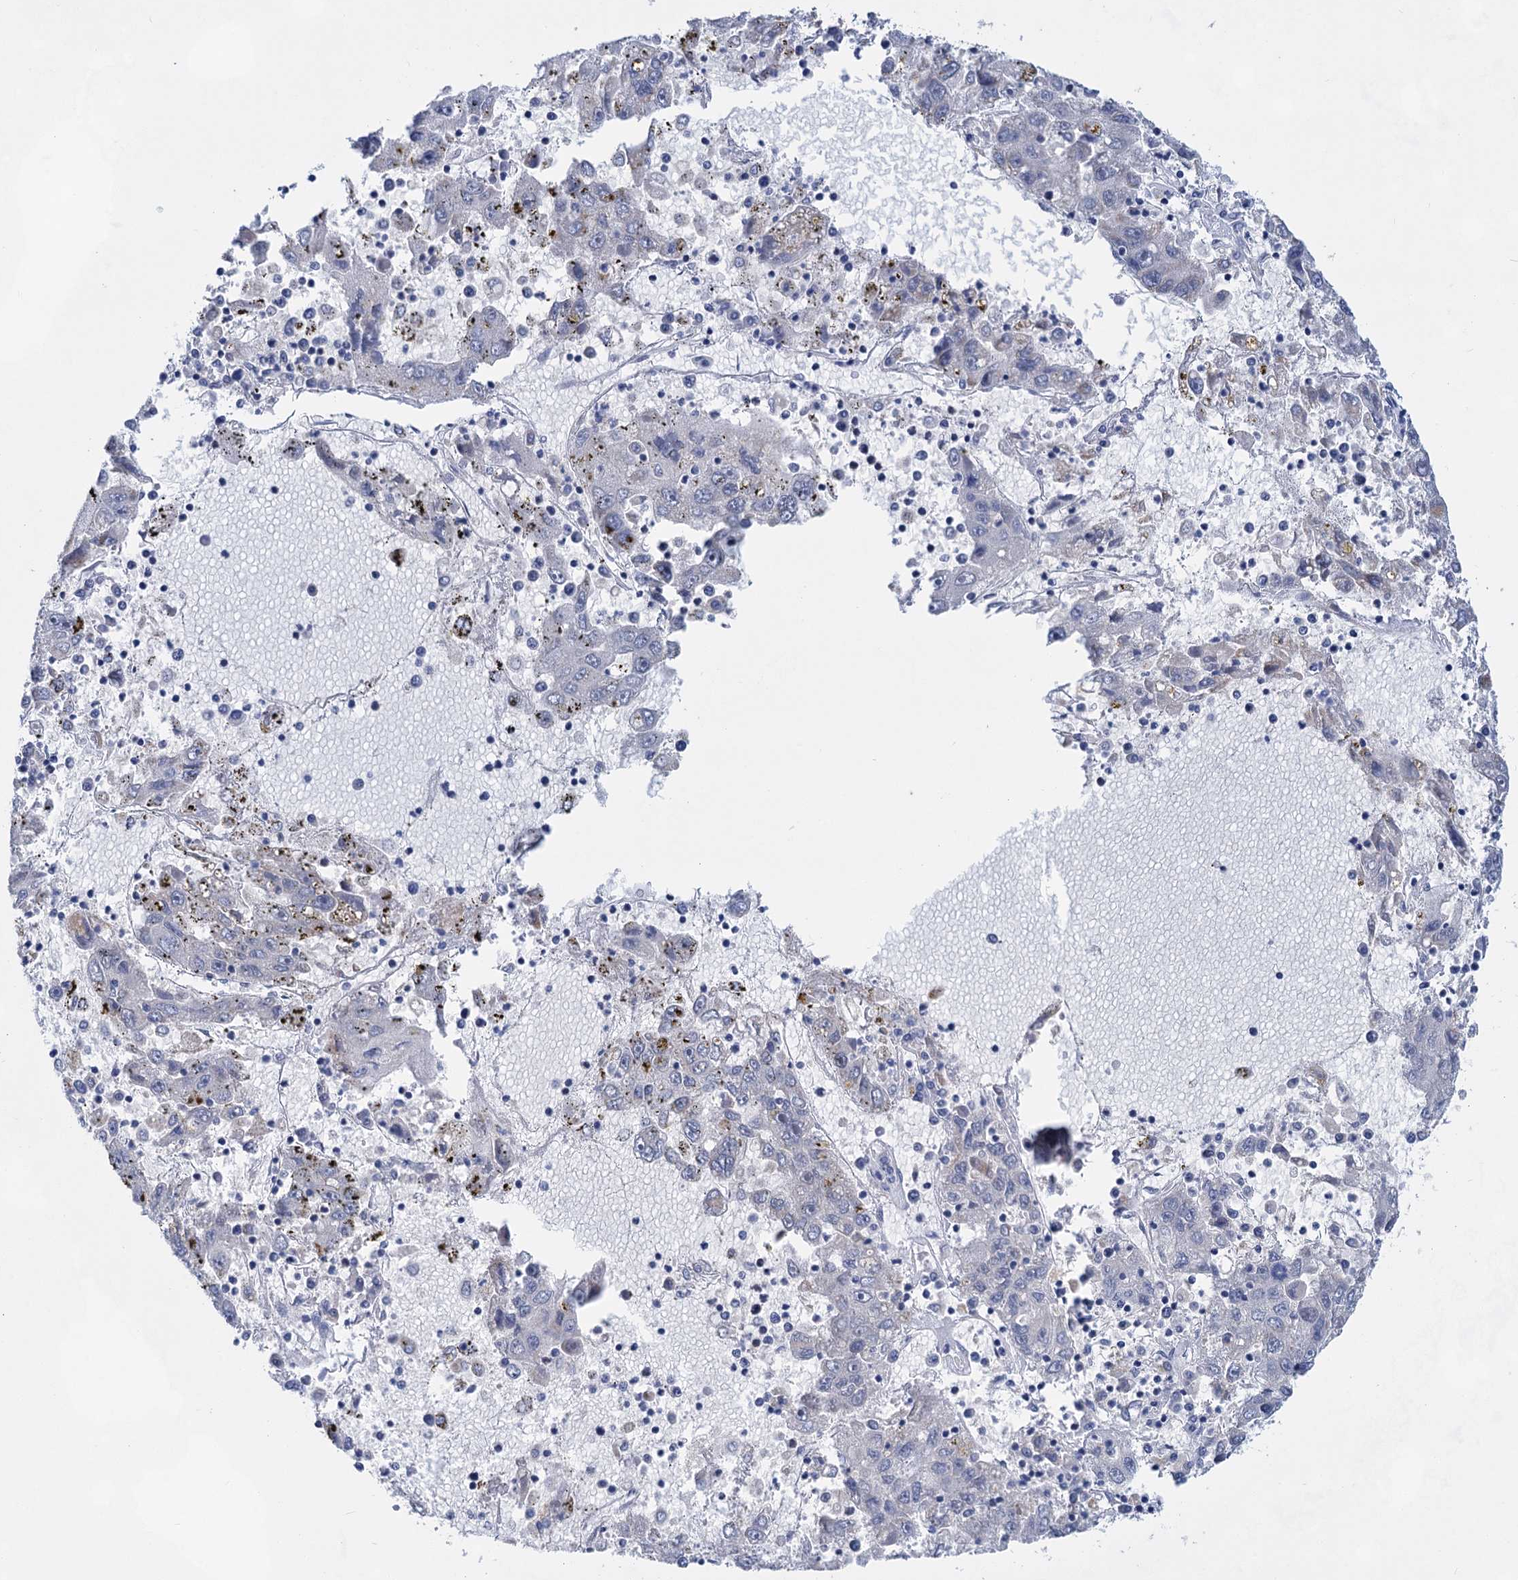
{"staining": {"intensity": "moderate", "quantity": "<25%", "location": "cytoplasmic/membranous"}, "tissue": "liver cancer", "cell_type": "Tumor cells", "image_type": "cancer", "snomed": [{"axis": "morphology", "description": "Carcinoma, Hepatocellular, NOS"}, {"axis": "topography", "description": "Liver"}], "caption": "Immunohistochemical staining of human liver hepatocellular carcinoma exhibits low levels of moderate cytoplasmic/membranous positivity in approximately <25% of tumor cells. (brown staining indicates protein expression, while blue staining denotes nuclei).", "gene": "TTC17", "patient": {"sex": "male", "age": 49}}